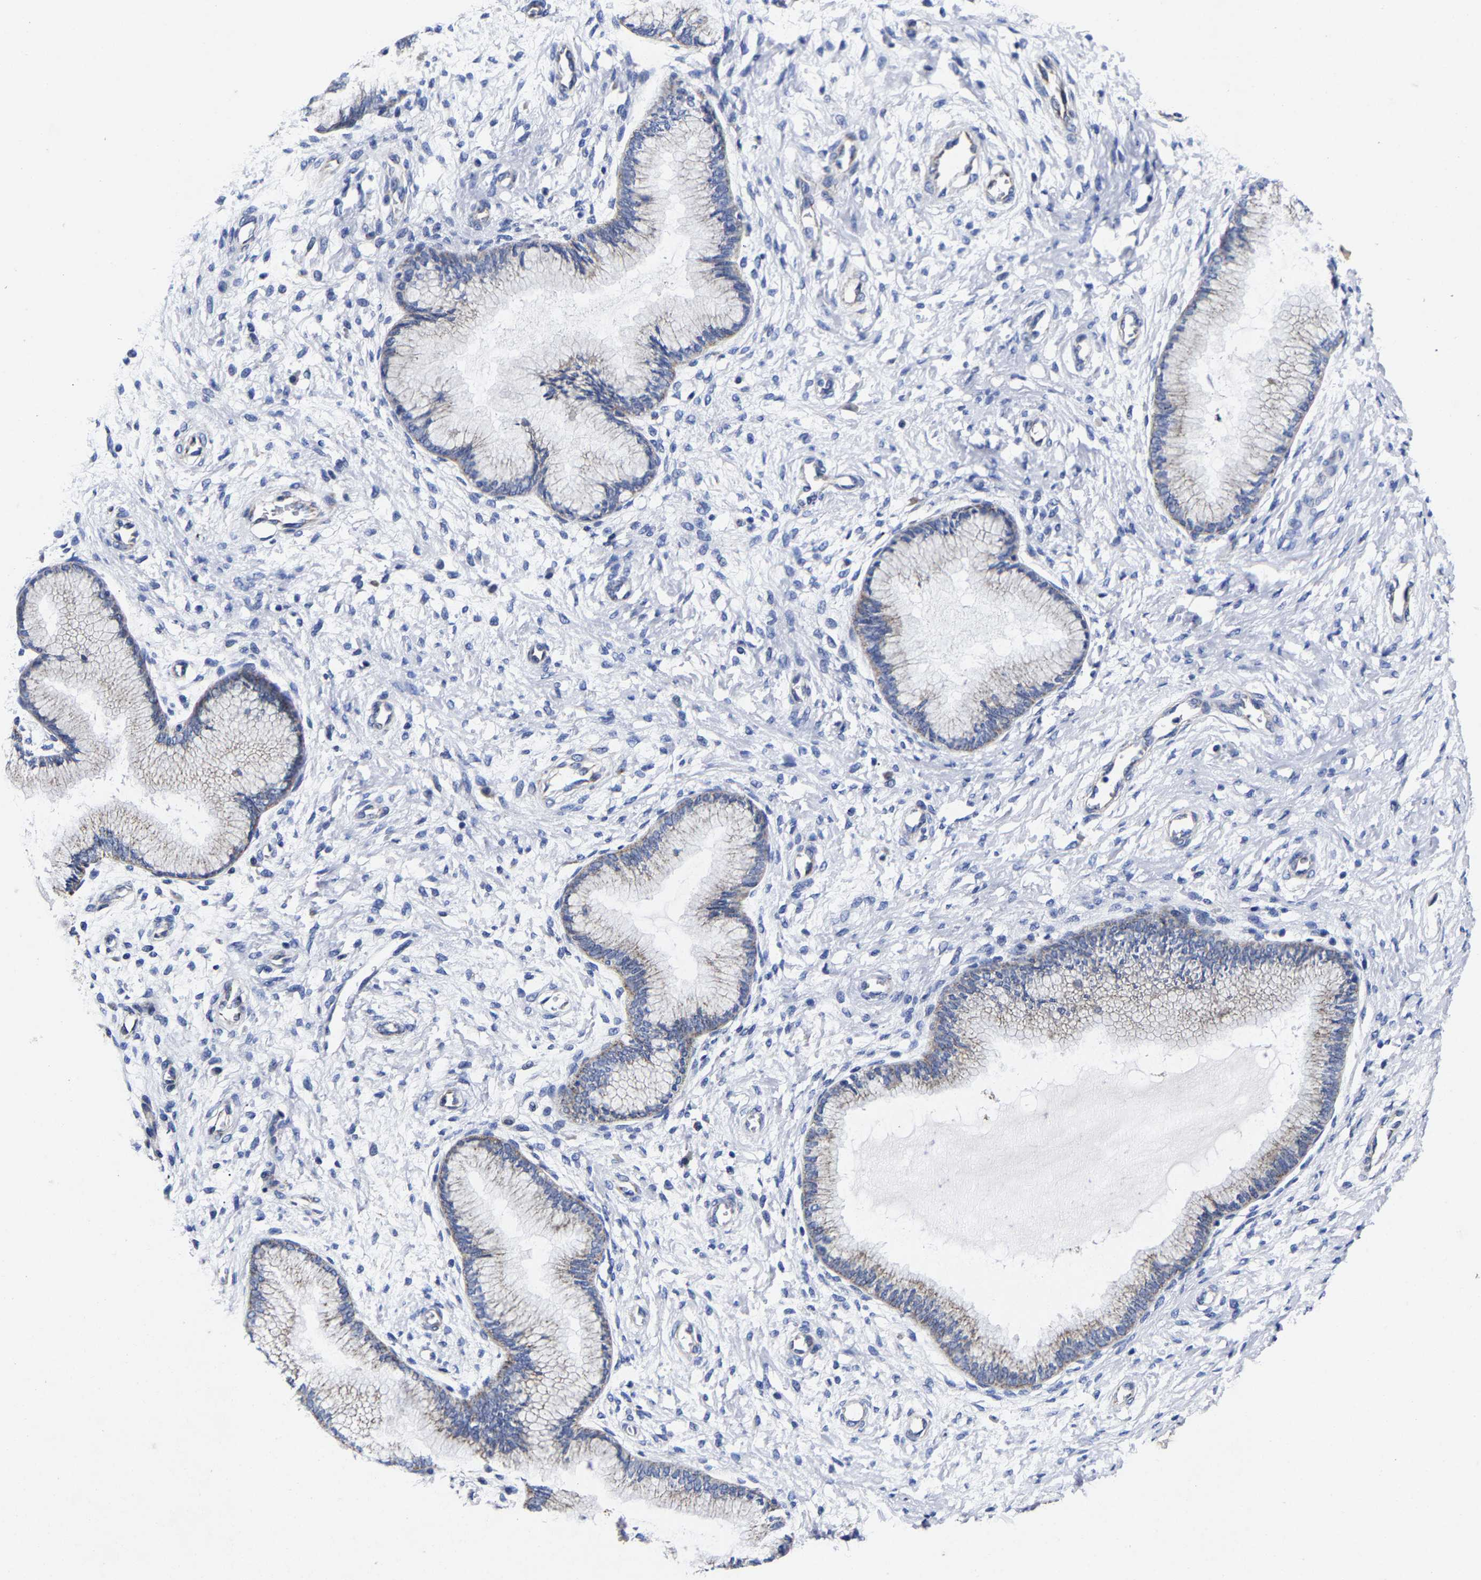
{"staining": {"intensity": "negative", "quantity": "none", "location": "none"}, "tissue": "cervix", "cell_type": "Glandular cells", "image_type": "normal", "snomed": [{"axis": "morphology", "description": "Normal tissue, NOS"}, {"axis": "topography", "description": "Cervix"}], "caption": "Normal cervix was stained to show a protein in brown. There is no significant expression in glandular cells. The staining is performed using DAB brown chromogen with nuclei counter-stained in using hematoxylin.", "gene": "AASS", "patient": {"sex": "female", "age": 55}}